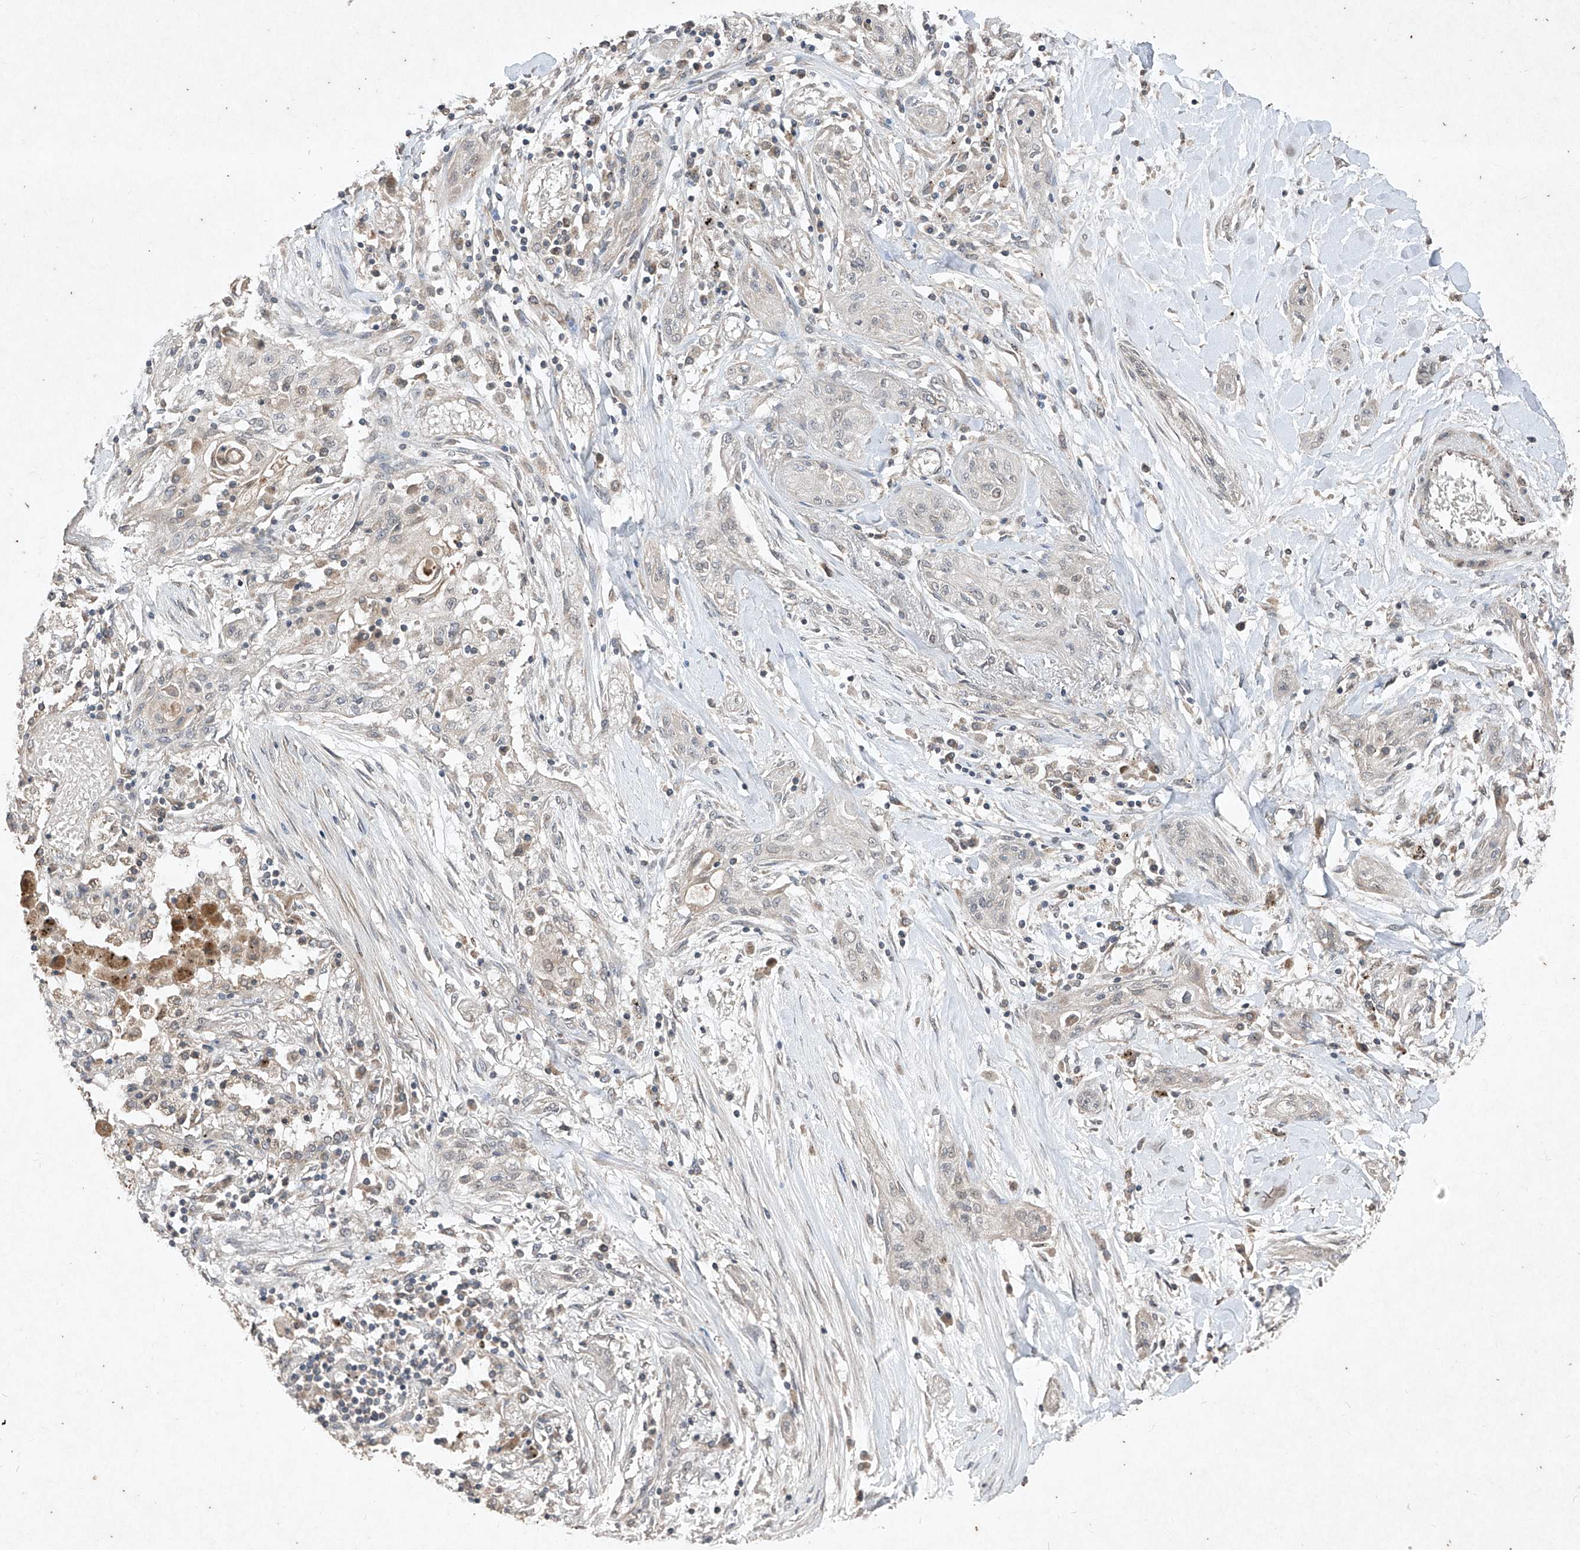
{"staining": {"intensity": "negative", "quantity": "none", "location": "none"}, "tissue": "lung cancer", "cell_type": "Tumor cells", "image_type": "cancer", "snomed": [{"axis": "morphology", "description": "Squamous cell carcinoma, NOS"}, {"axis": "topography", "description": "Lung"}], "caption": "Immunohistochemistry micrograph of neoplastic tissue: lung cancer (squamous cell carcinoma) stained with DAB (3,3'-diaminobenzidine) displays no significant protein expression in tumor cells.", "gene": "ABCD3", "patient": {"sex": "female", "age": 47}}